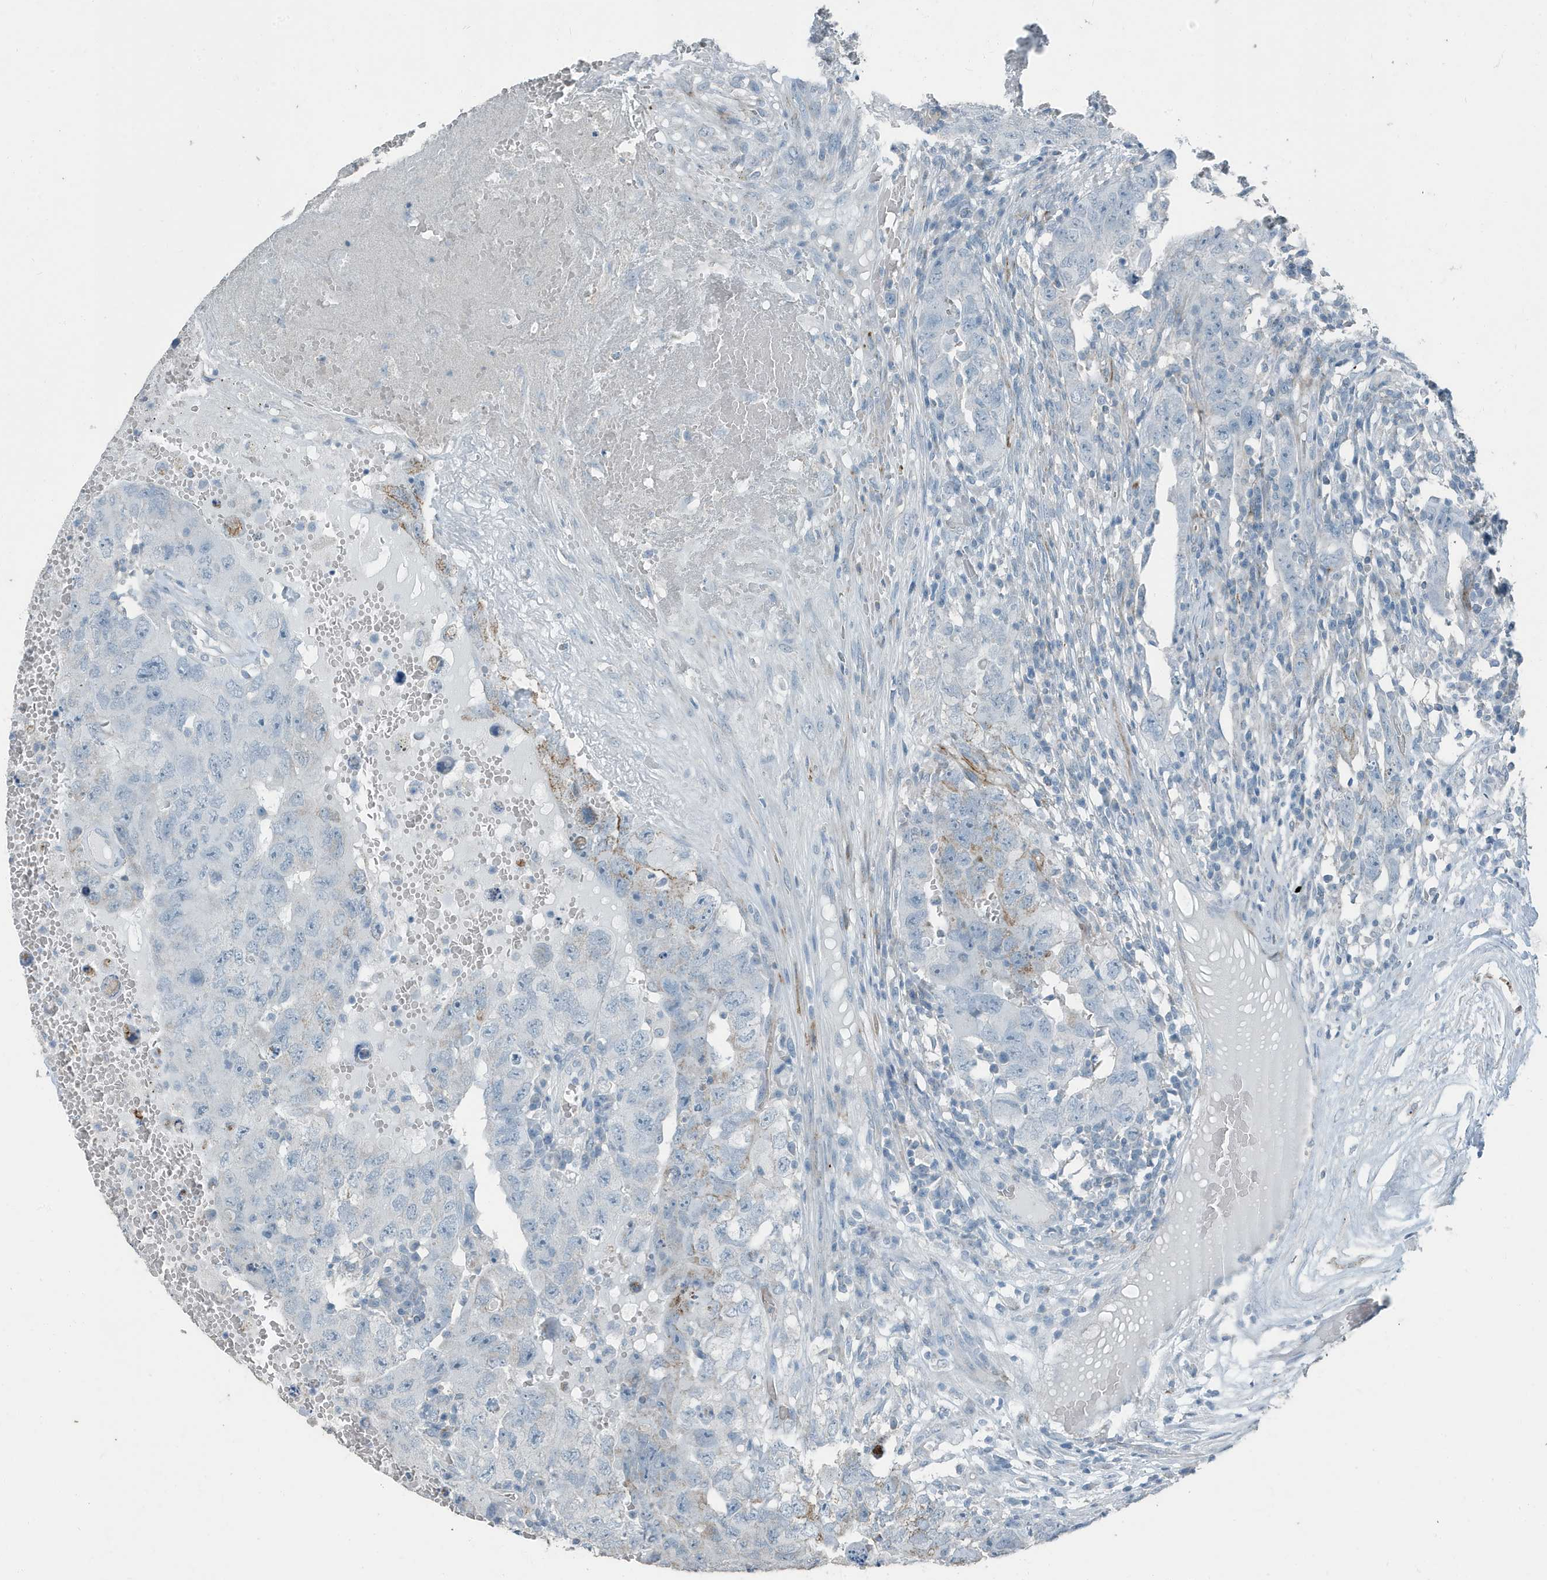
{"staining": {"intensity": "negative", "quantity": "none", "location": "none"}, "tissue": "testis cancer", "cell_type": "Tumor cells", "image_type": "cancer", "snomed": [{"axis": "morphology", "description": "Carcinoma, Embryonal, NOS"}, {"axis": "topography", "description": "Testis"}], "caption": "Immunohistochemical staining of human embryonal carcinoma (testis) displays no significant expression in tumor cells.", "gene": "FAM162A", "patient": {"sex": "male", "age": 26}}